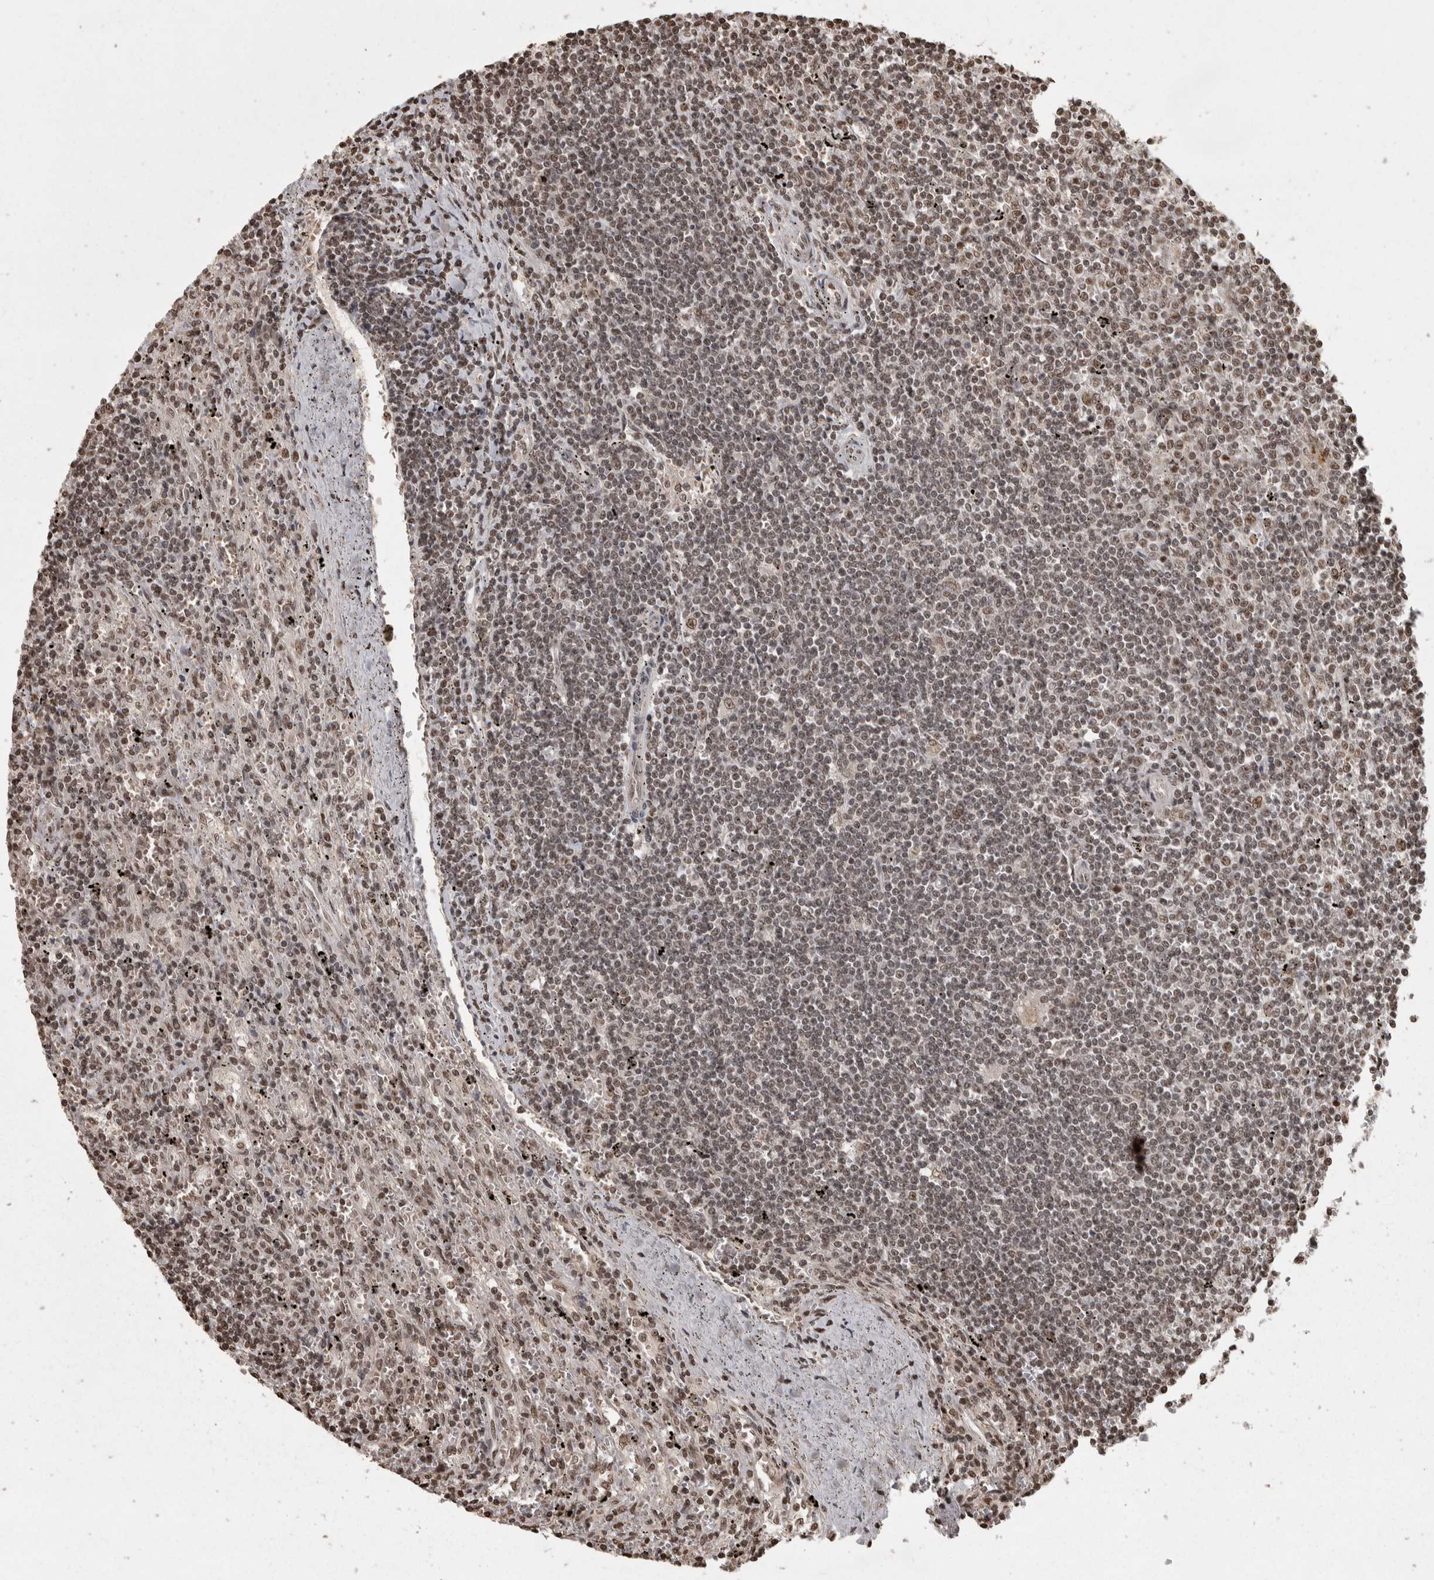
{"staining": {"intensity": "weak", "quantity": ">75%", "location": "nuclear"}, "tissue": "lymphoma", "cell_type": "Tumor cells", "image_type": "cancer", "snomed": [{"axis": "morphology", "description": "Malignant lymphoma, non-Hodgkin's type, Low grade"}, {"axis": "topography", "description": "Spleen"}], "caption": "The image demonstrates staining of low-grade malignant lymphoma, non-Hodgkin's type, revealing weak nuclear protein positivity (brown color) within tumor cells.", "gene": "ZFHX4", "patient": {"sex": "male", "age": 76}}